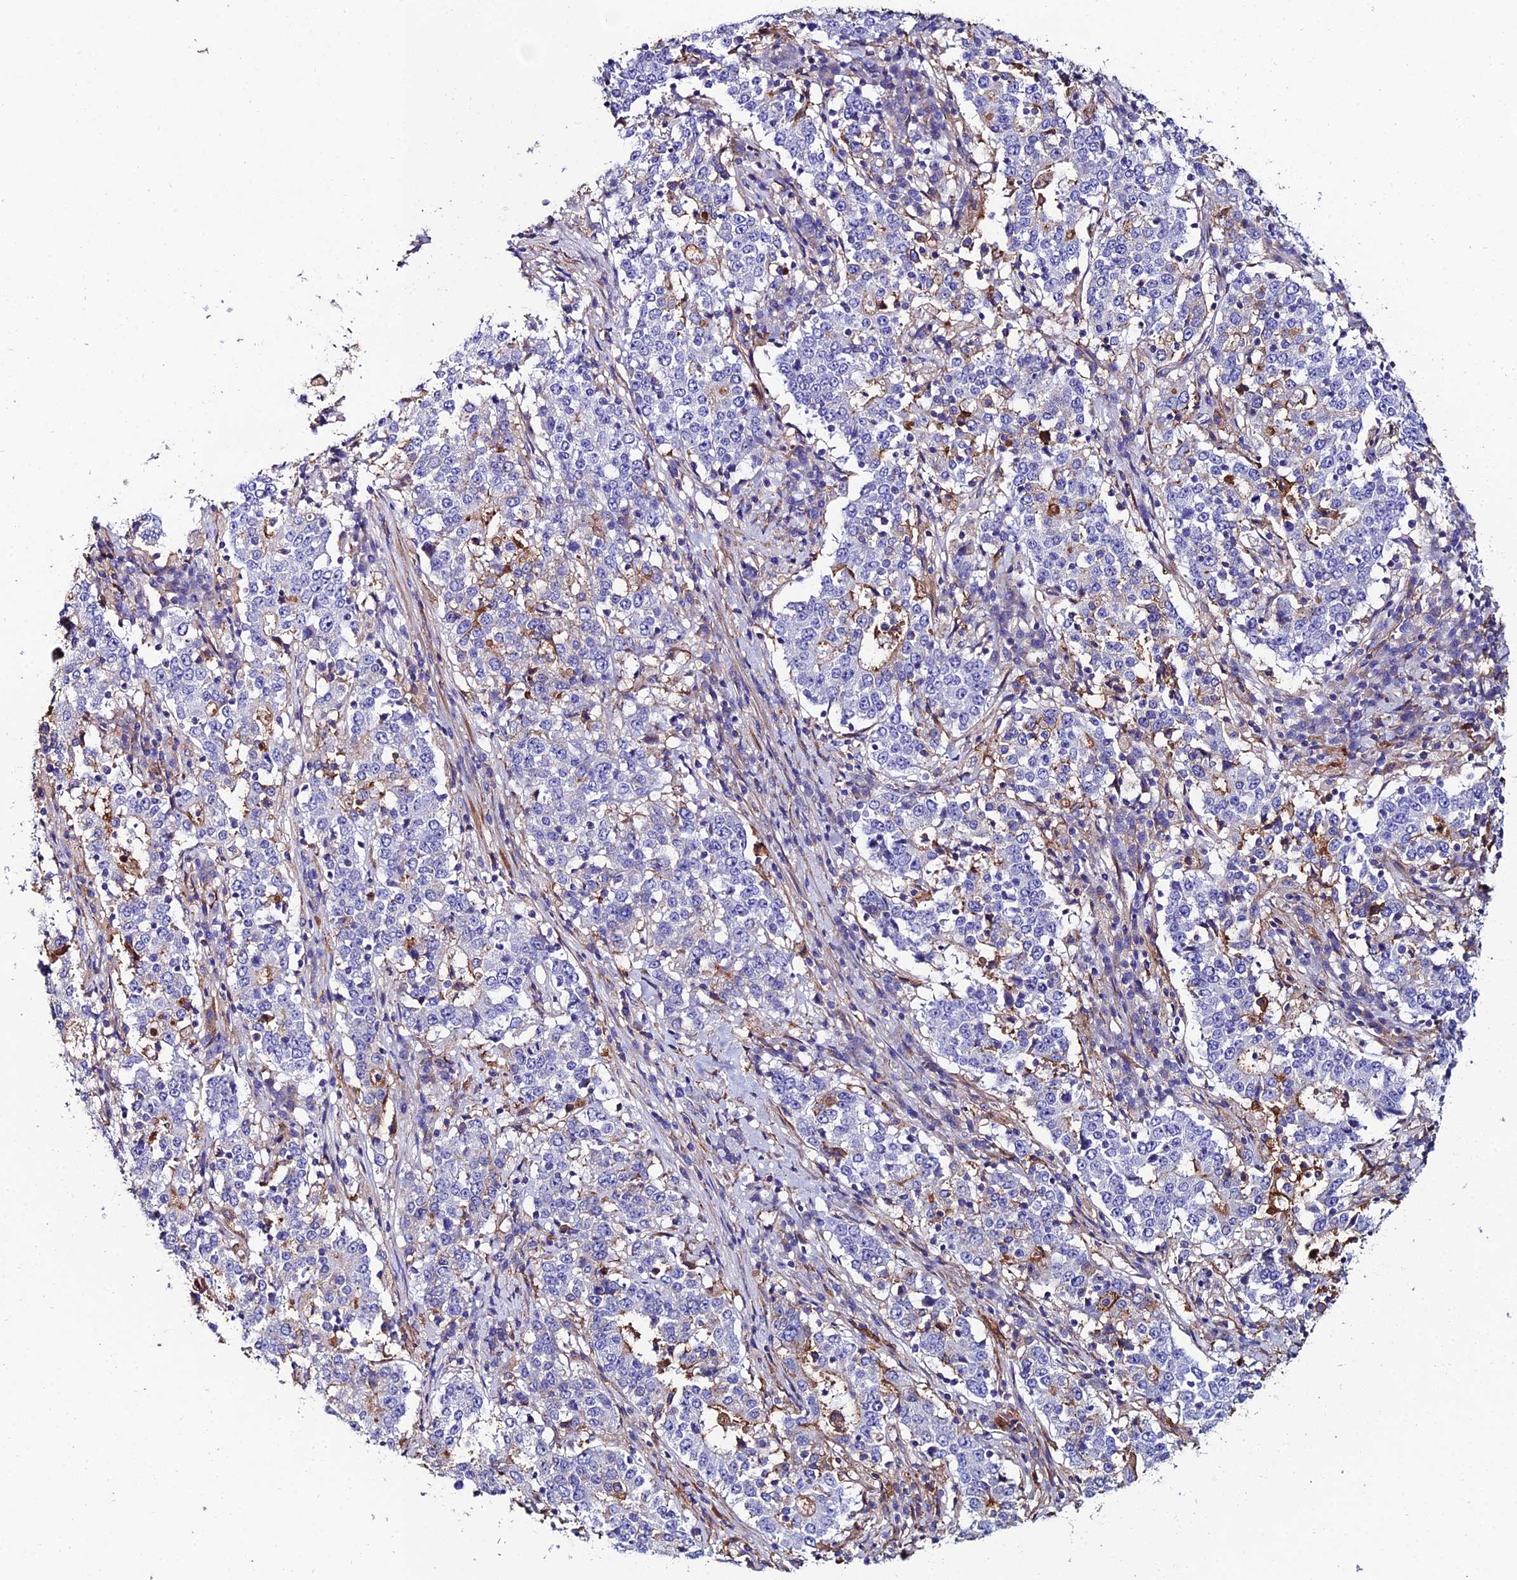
{"staining": {"intensity": "moderate", "quantity": "<25%", "location": "cytoplasmic/membranous"}, "tissue": "stomach cancer", "cell_type": "Tumor cells", "image_type": "cancer", "snomed": [{"axis": "morphology", "description": "Adenocarcinoma, NOS"}, {"axis": "topography", "description": "Stomach"}], "caption": "Stomach cancer tissue exhibits moderate cytoplasmic/membranous expression in about <25% of tumor cells, visualized by immunohistochemistry. Immunohistochemistry (ihc) stains the protein of interest in brown and the nuclei are stained blue.", "gene": "C6", "patient": {"sex": "male", "age": 59}}